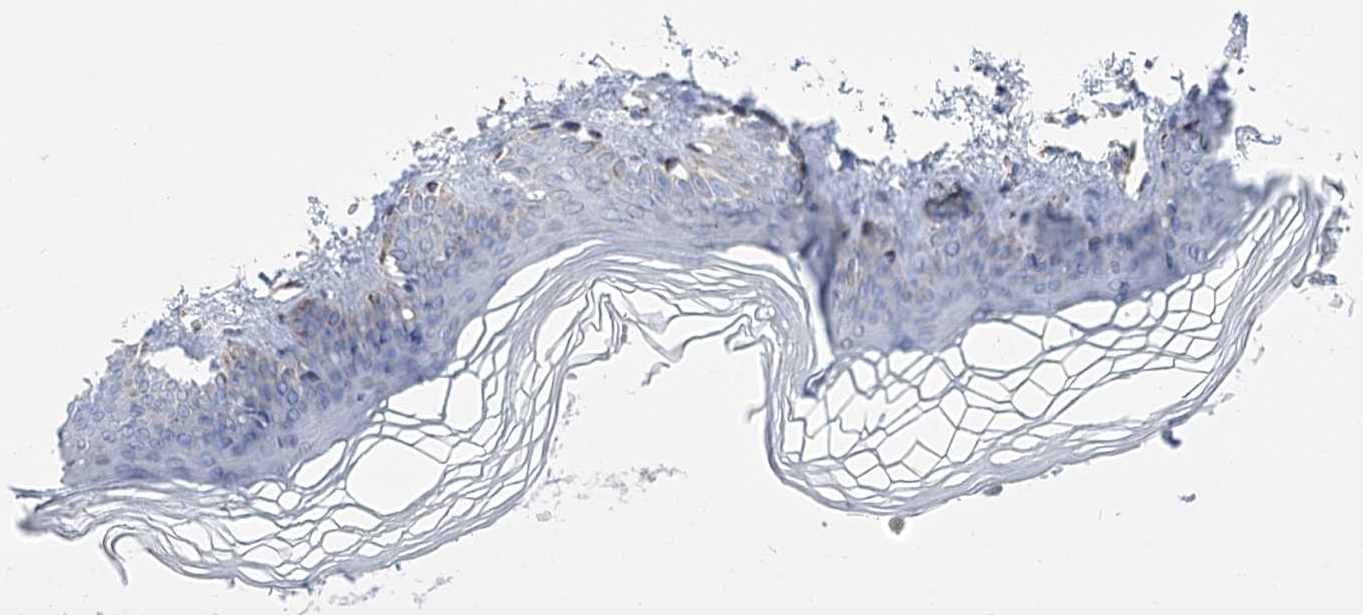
{"staining": {"intensity": "weak", "quantity": "<25%", "location": "cytoplasmic/membranous"}, "tissue": "skin", "cell_type": "Keratinocytes", "image_type": "normal", "snomed": [{"axis": "morphology", "description": "Normal tissue, NOS"}, {"axis": "topography", "description": "Skin"}], "caption": "Immunohistochemistry of normal skin reveals no staining in keratinocytes. (DAB (3,3'-diaminobenzidine) immunohistochemistry with hematoxylin counter stain).", "gene": "PDHB", "patient": {"sex": "female", "age": 27}}